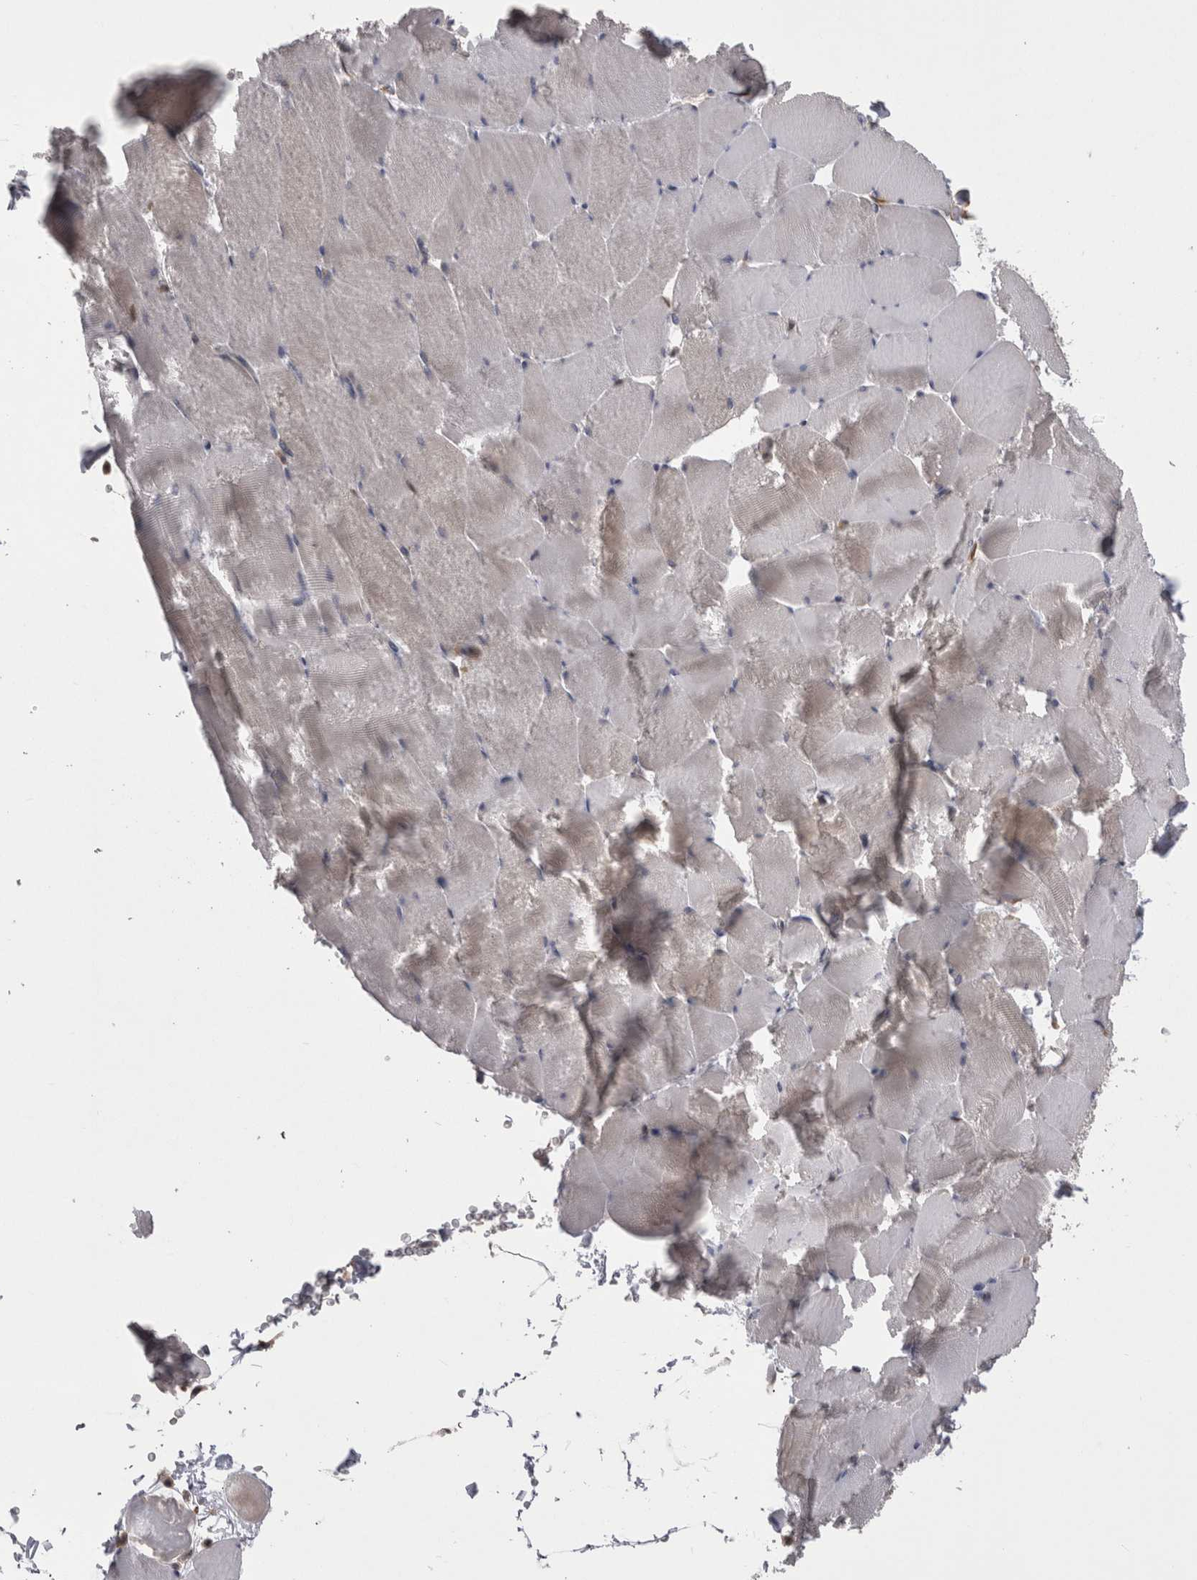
{"staining": {"intensity": "weak", "quantity": "25%-75%", "location": "cytoplasmic/membranous"}, "tissue": "skeletal muscle", "cell_type": "Myocytes", "image_type": "normal", "snomed": [{"axis": "morphology", "description": "Normal tissue, NOS"}, {"axis": "topography", "description": "Skeletal muscle"}], "caption": "Immunohistochemical staining of normal human skeletal muscle displays low levels of weak cytoplasmic/membranous positivity in approximately 25%-75% of myocytes.", "gene": "CHIC1", "patient": {"sex": "male", "age": 62}}